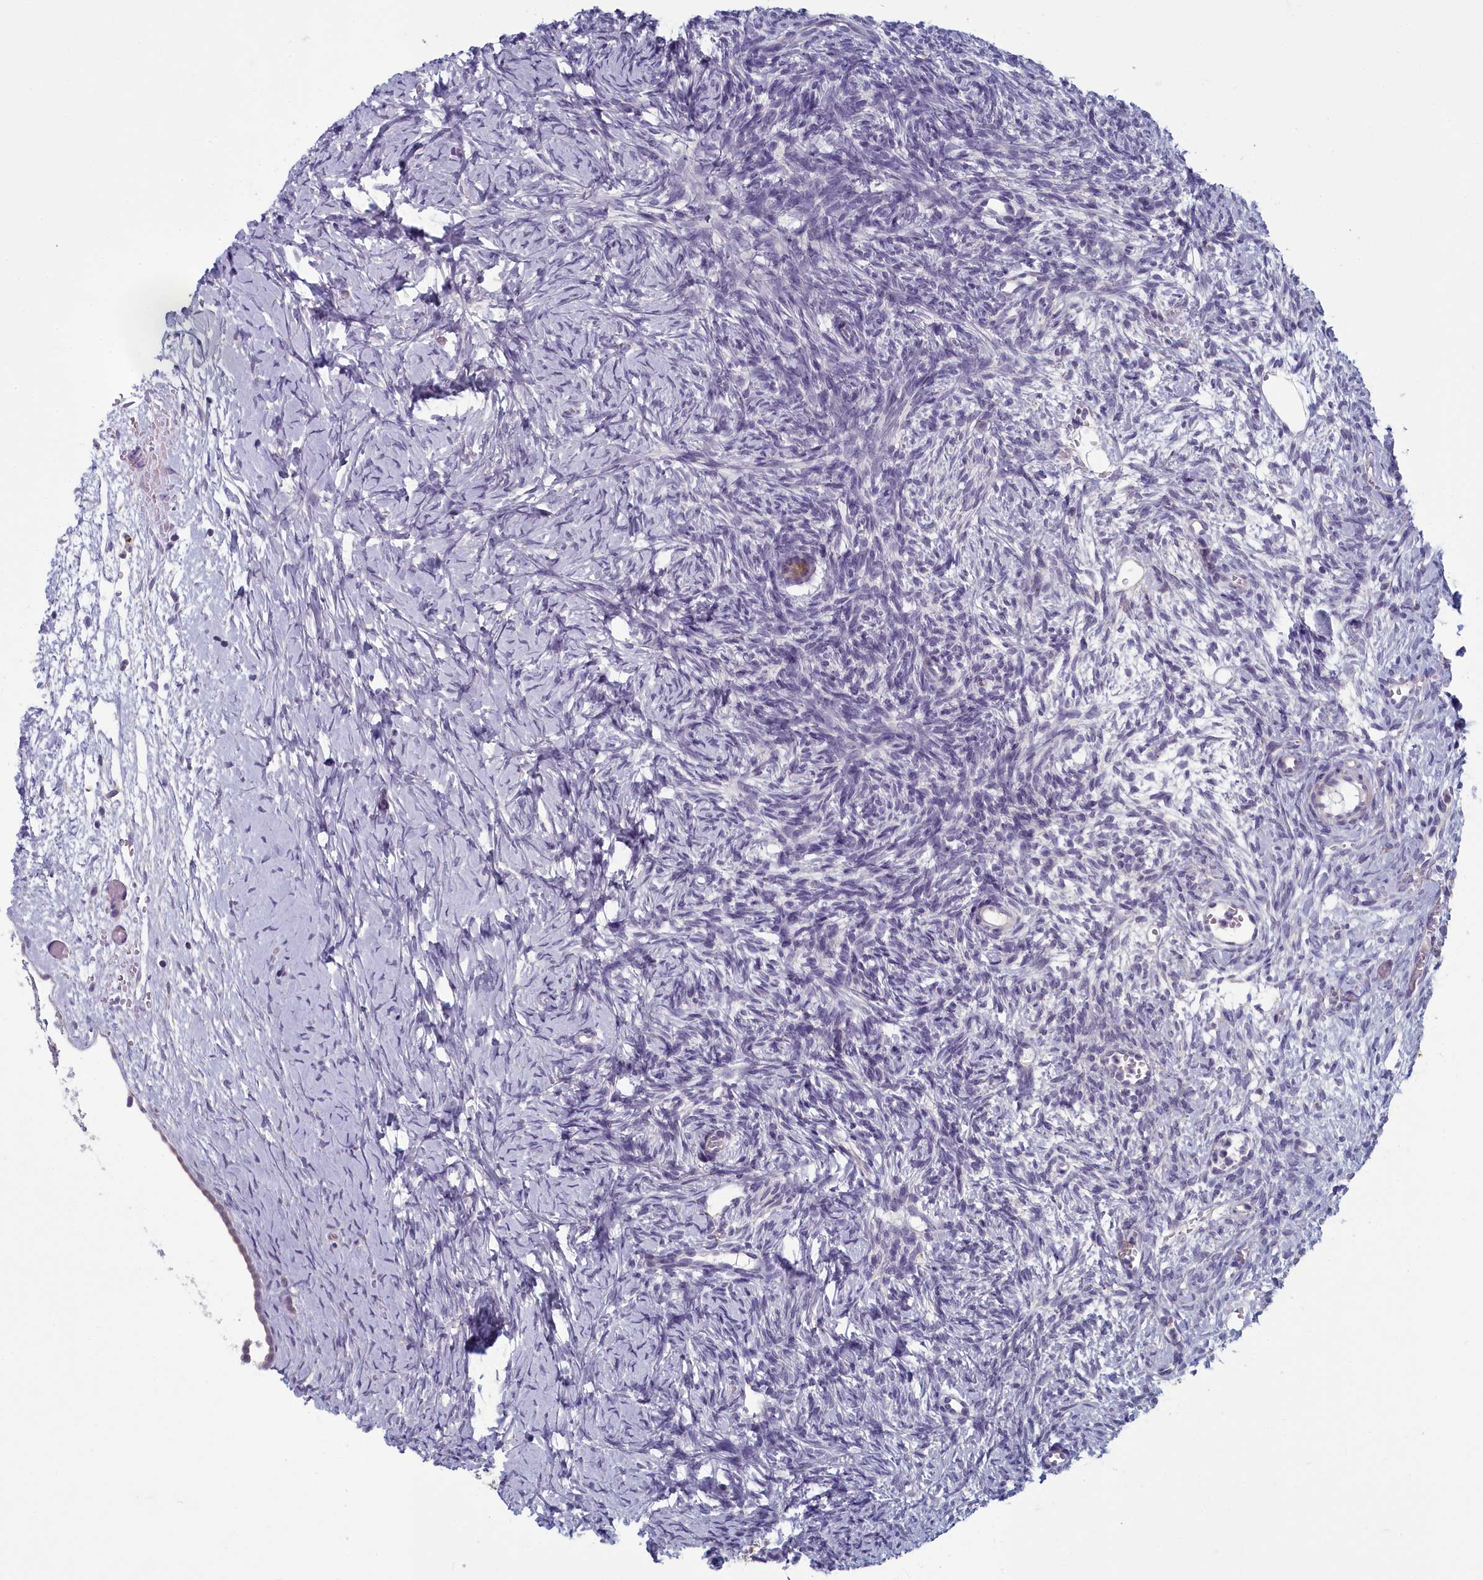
{"staining": {"intensity": "negative", "quantity": "none", "location": "none"}, "tissue": "ovary", "cell_type": "Ovarian stroma cells", "image_type": "normal", "snomed": [{"axis": "morphology", "description": "Normal tissue, NOS"}, {"axis": "topography", "description": "Ovary"}], "caption": "This is a photomicrograph of immunohistochemistry (IHC) staining of unremarkable ovary, which shows no positivity in ovarian stroma cells. (DAB (3,3'-diaminobenzidine) immunohistochemistry visualized using brightfield microscopy, high magnification).", "gene": "INSYN2A", "patient": {"sex": "female", "age": 39}}